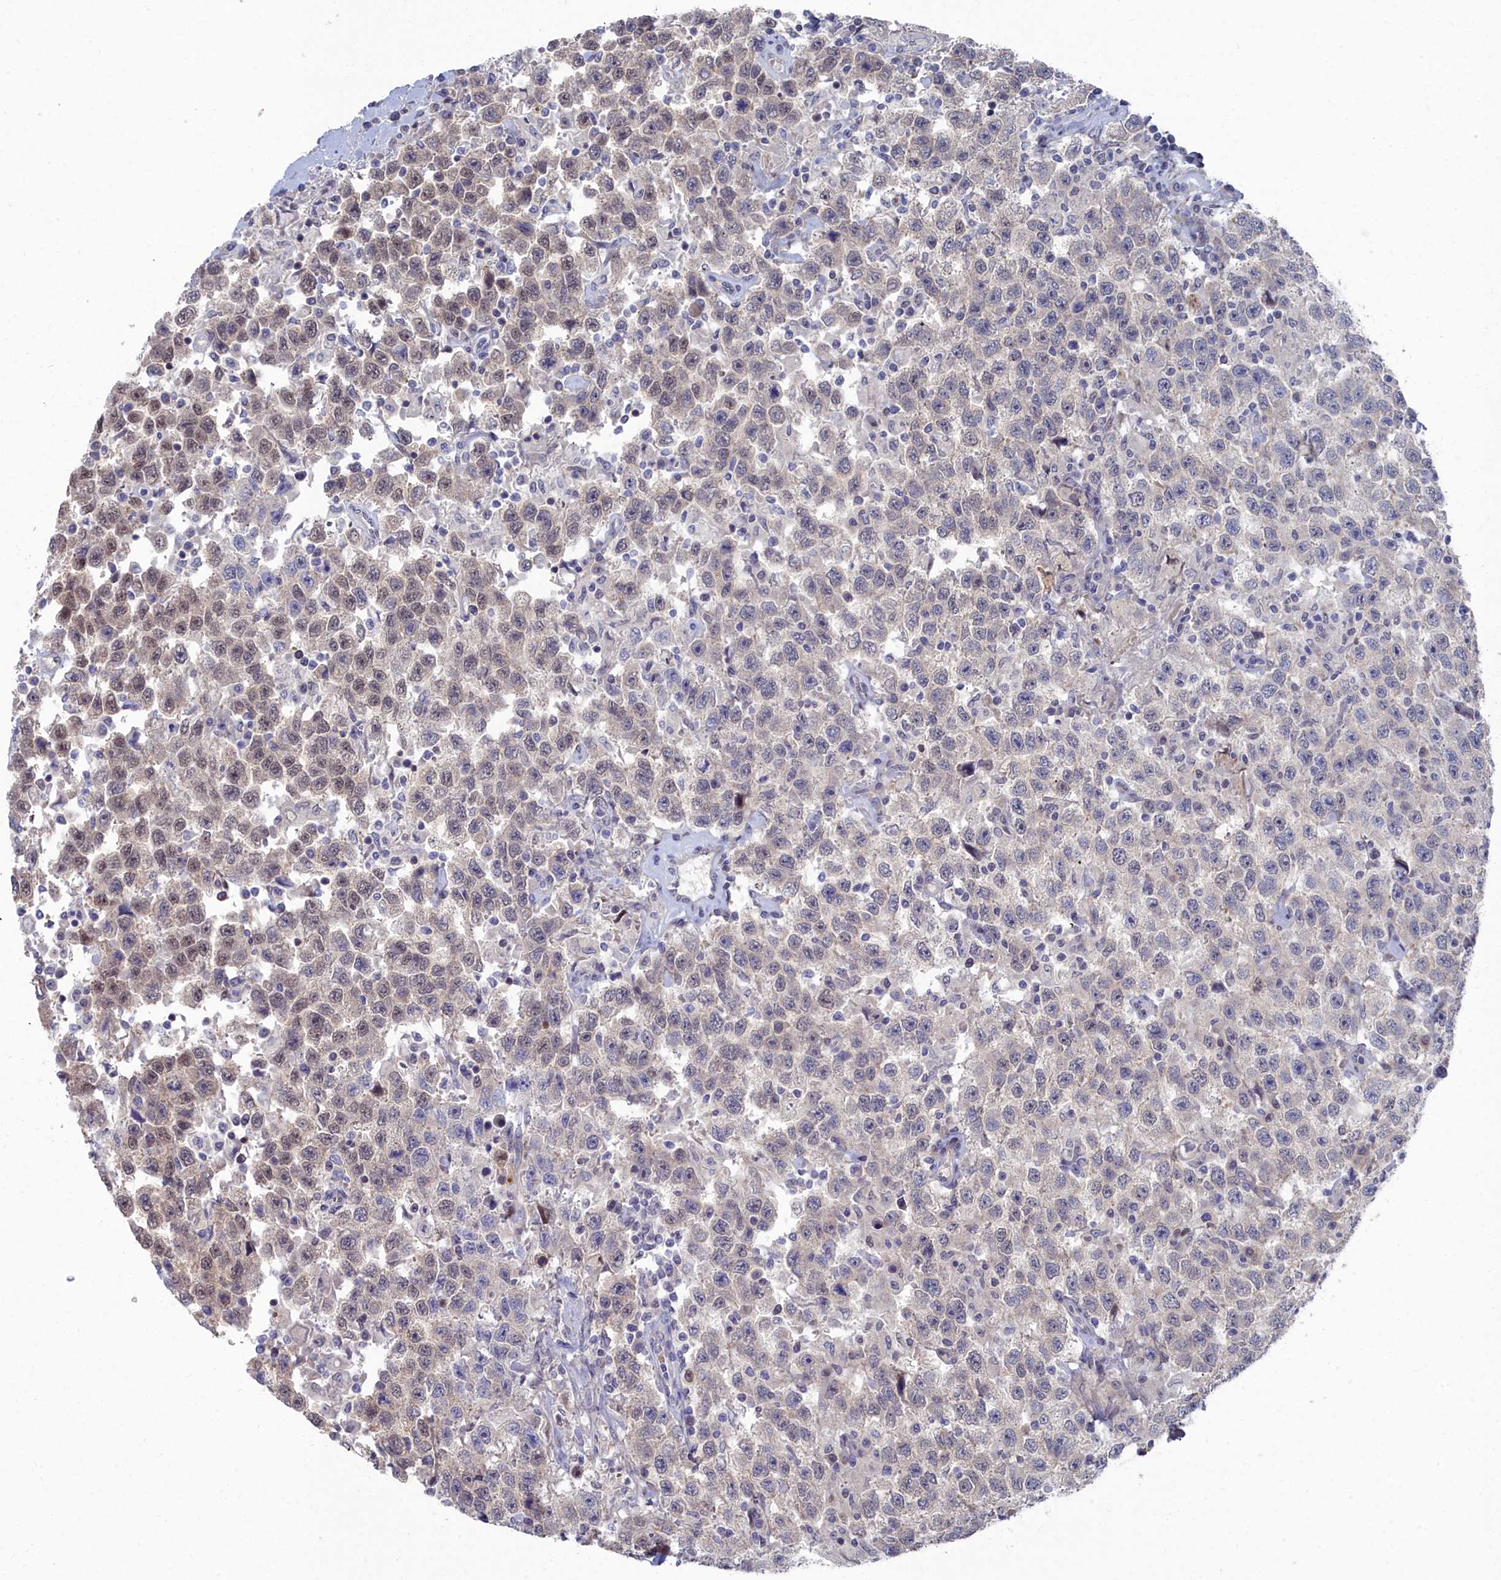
{"staining": {"intensity": "weak", "quantity": "<25%", "location": "nuclear"}, "tissue": "testis cancer", "cell_type": "Tumor cells", "image_type": "cancer", "snomed": [{"axis": "morphology", "description": "Seminoma, NOS"}, {"axis": "topography", "description": "Testis"}], "caption": "This is an immunohistochemistry micrograph of testis cancer. There is no positivity in tumor cells.", "gene": "RPS27A", "patient": {"sex": "male", "age": 41}}